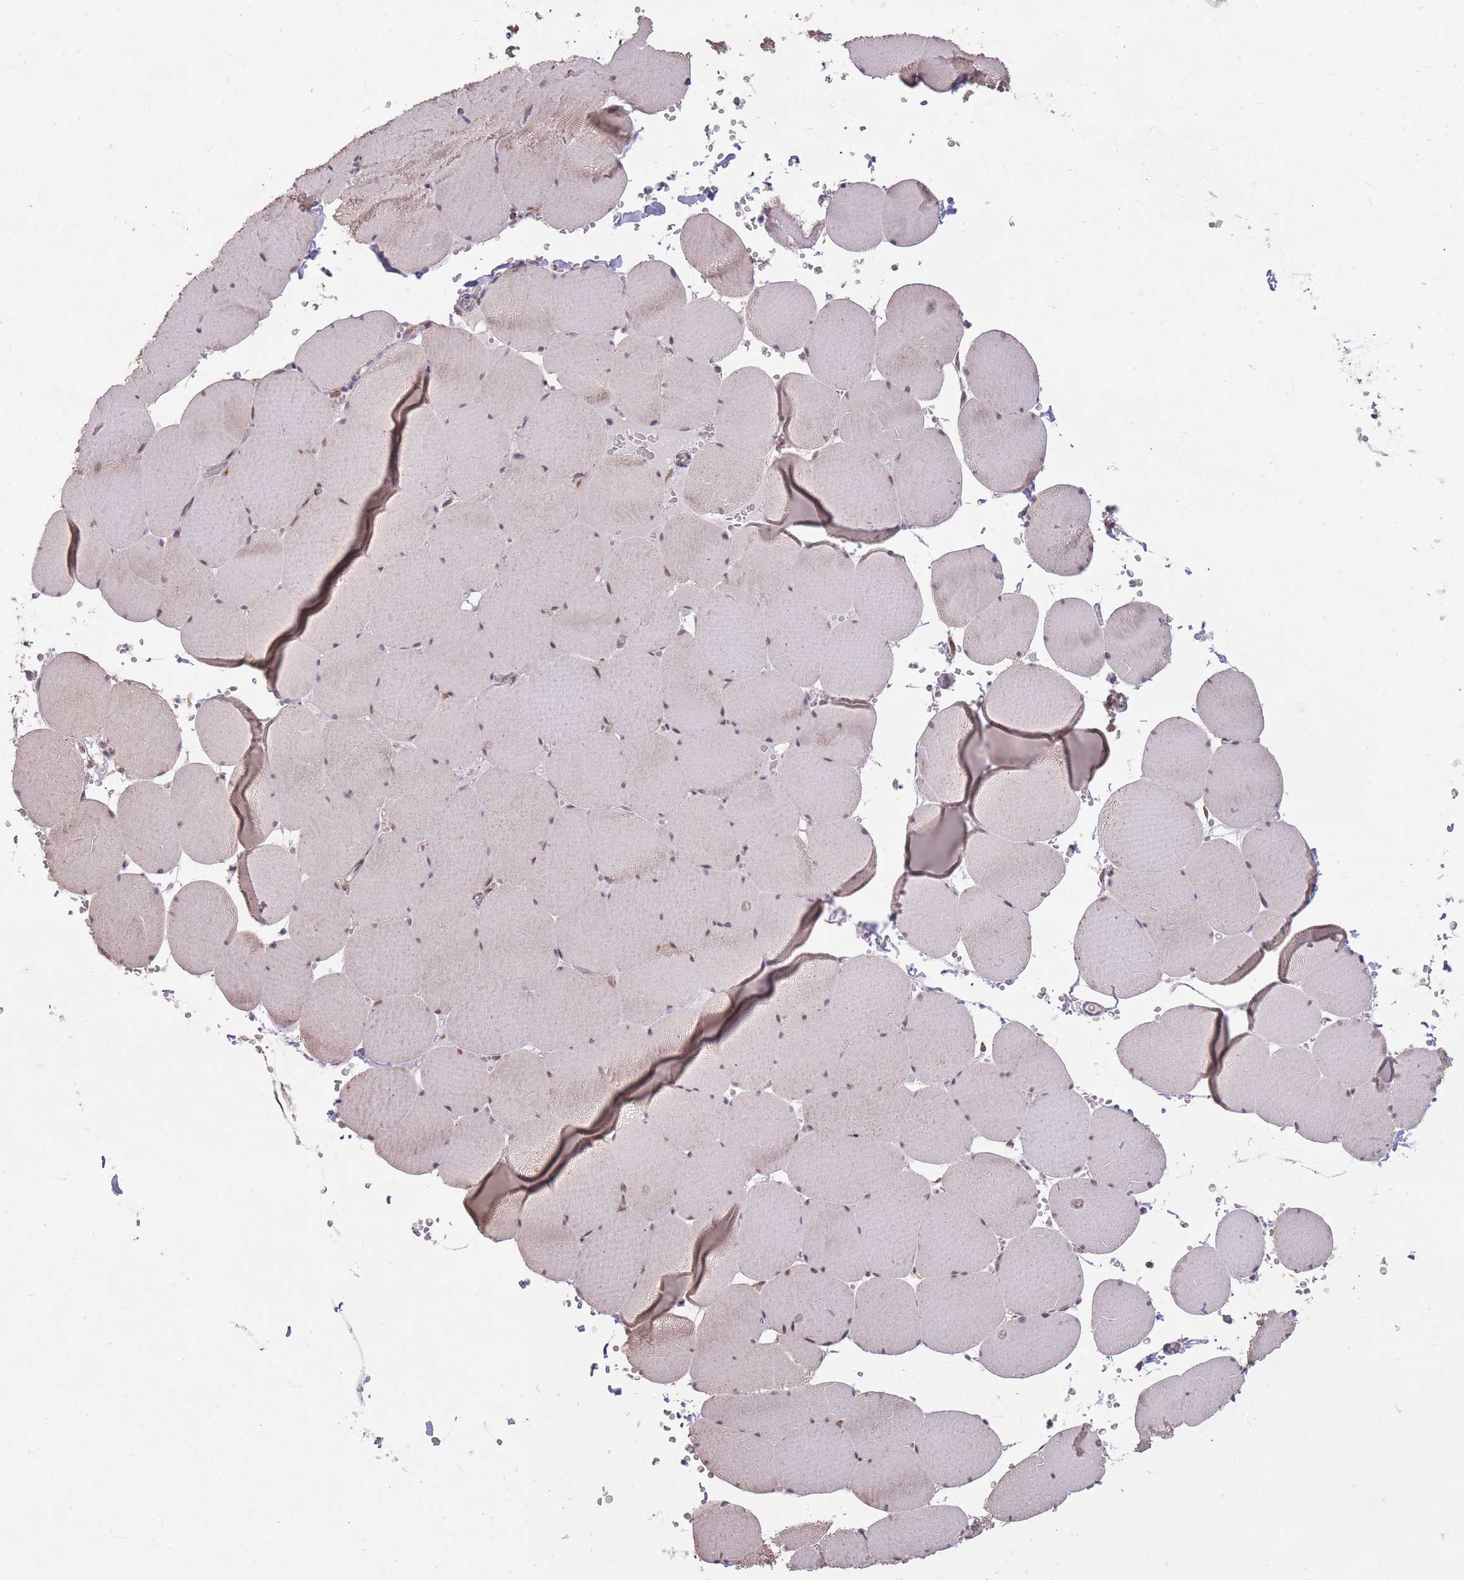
{"staining": {"intensity": "moderate", "quantity": "25%-75%", "location": "nuclear"}, "tissue": "skeletal muscle", "cell_type": "Myocytes", "image_type": "normal", "snomed": [{"axis": "morphology", "description": "Normal tissue, NOS"}, {"axis": "topography", "description": "Skeletal muscle"}, {"axis": "topography", "description": "Head-Neck"}], "caption": "Immunohistochemical staining of benign skeletal muscle reveals 25%-75% levels of moderate nuclear protein positivity in about 25%-75% of myocytes. The protein is shown in brown color, while the nuclei are stained blue.", "gene": "DPYSL4", "patient": {"sex": "male", "age": 66}}